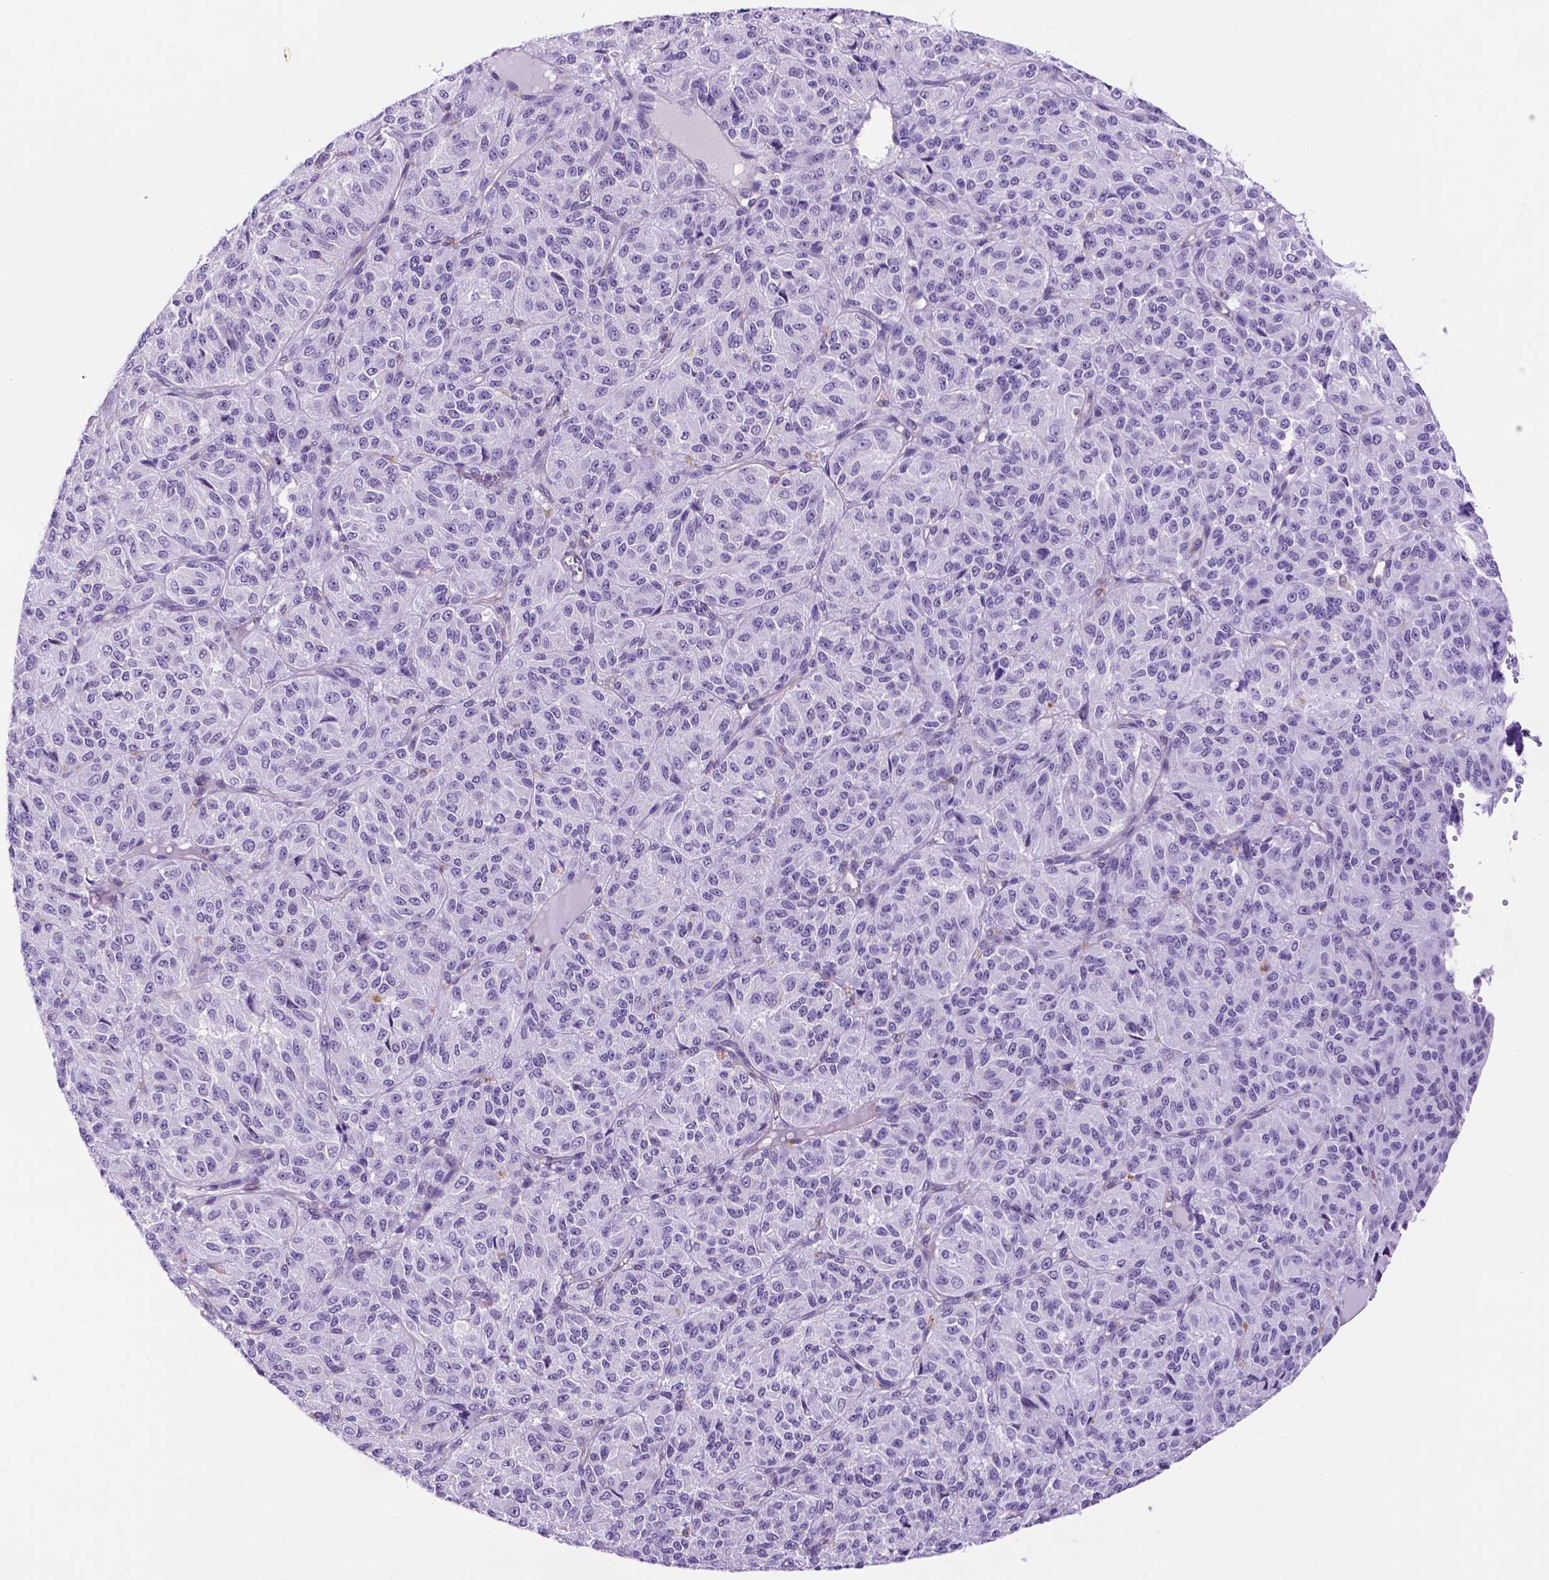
{"staining": {"intensity": "negative", "quantity": "none", "location": "none"}, "tissue": "melanoma", "cell_type": "Tumor cells", "image_type": "cancer", "snomed": [{"axis": "morphology", "description": "Malignant melanoma, Metastatic site"}, {"axis": "topography", "description": "Brain"}], "caption": "A high-resolution histopathology image shows IHC staining of malignant melanoma (metastatic site), which displays no significant staining in tumor cells.", "gene": "TACSTD2", "patient": {"sex": "female", "age": 56}}